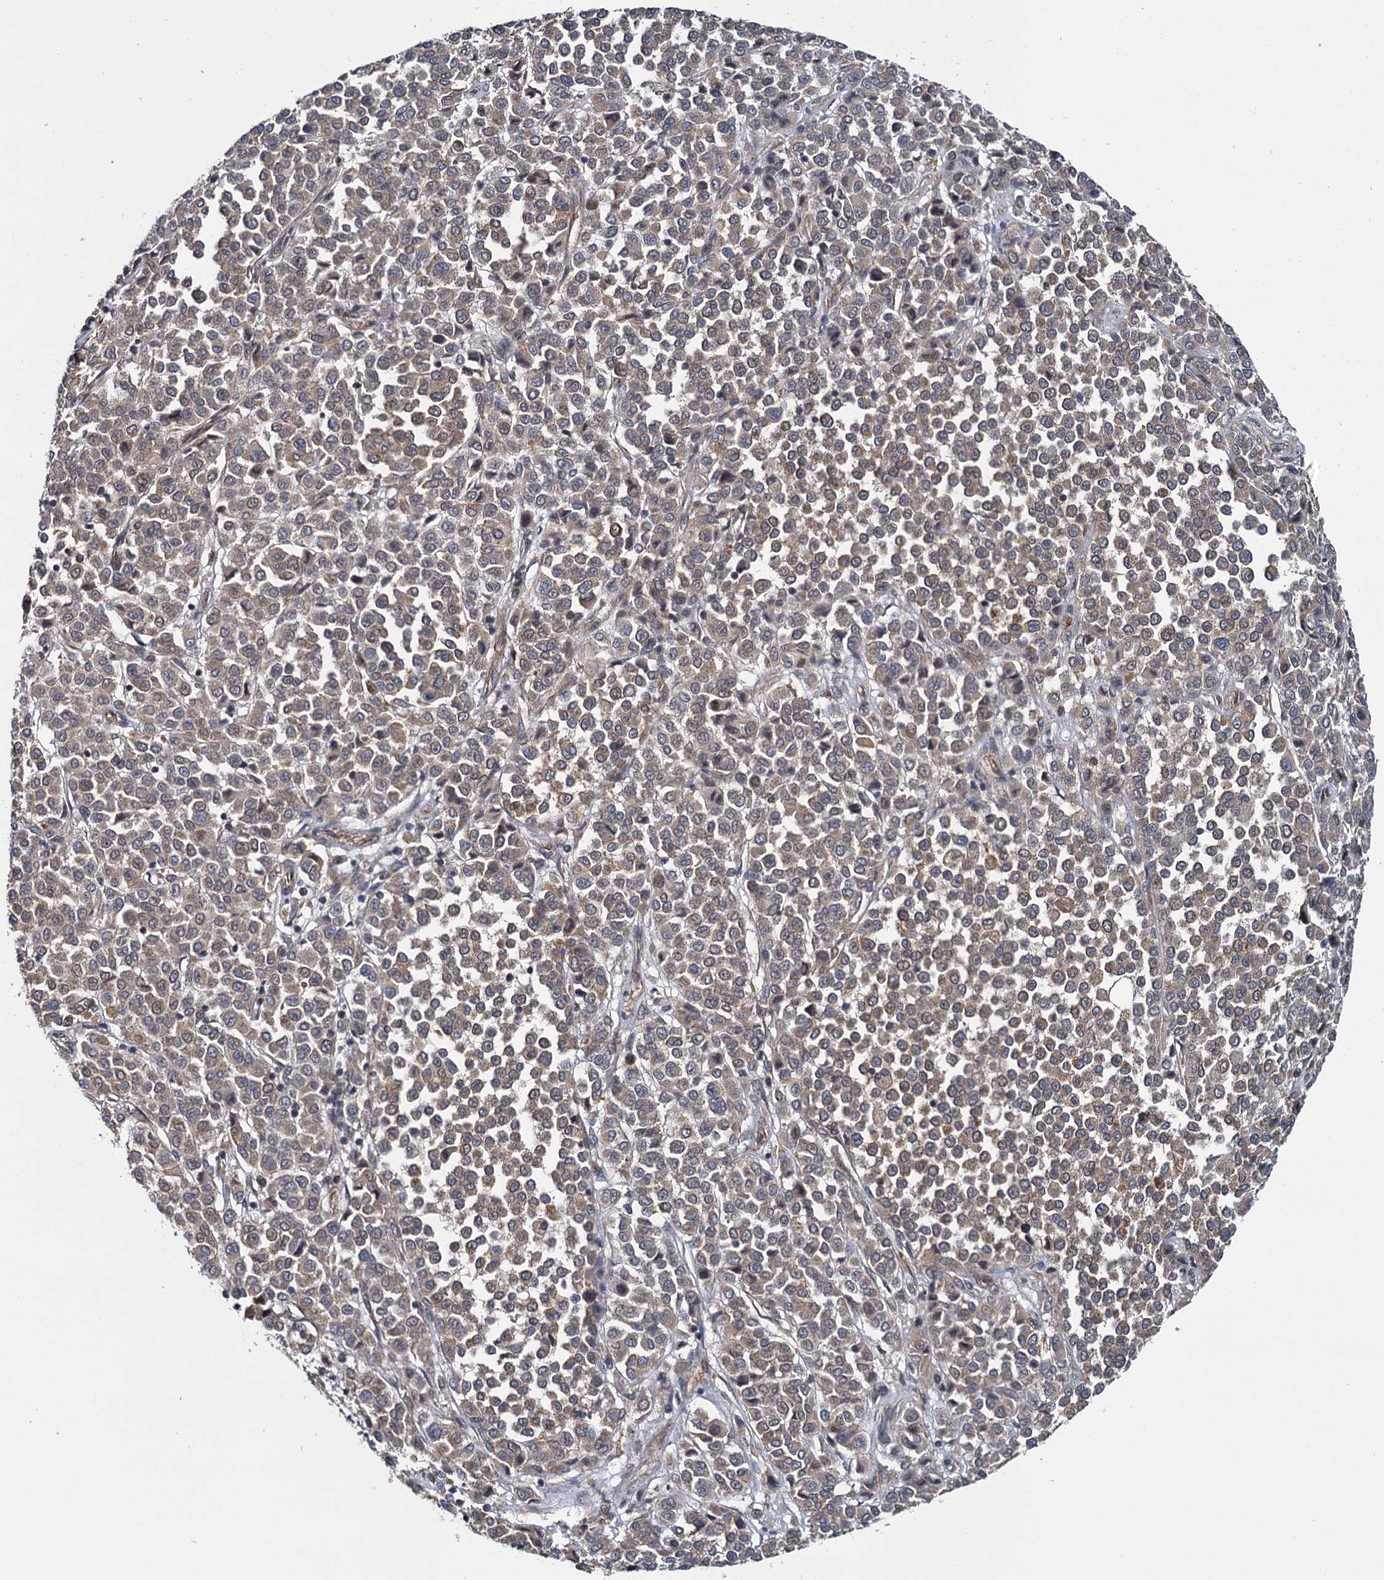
{"staining": {"intensity": "moderate", "quantity": ">75%", "location": "cytoplasmic/membranous"}, "tissue": "melanoma", "cell_type": "Tumor cells", "image_type": "cancer", "snomed": [{"axis": "morphology", "description": "Malignant melanoma, Metastatic site"}, {"axis": "topography", "description": "Pancreas"}], "caption": "A medium amount of moderate cytoplasmic/membranous positivity is identified in approximately >75% of tumor cells in melanoma tissue.", "gene": "ZFYVE19", "patient": {"sex": "female", "age": 30}}